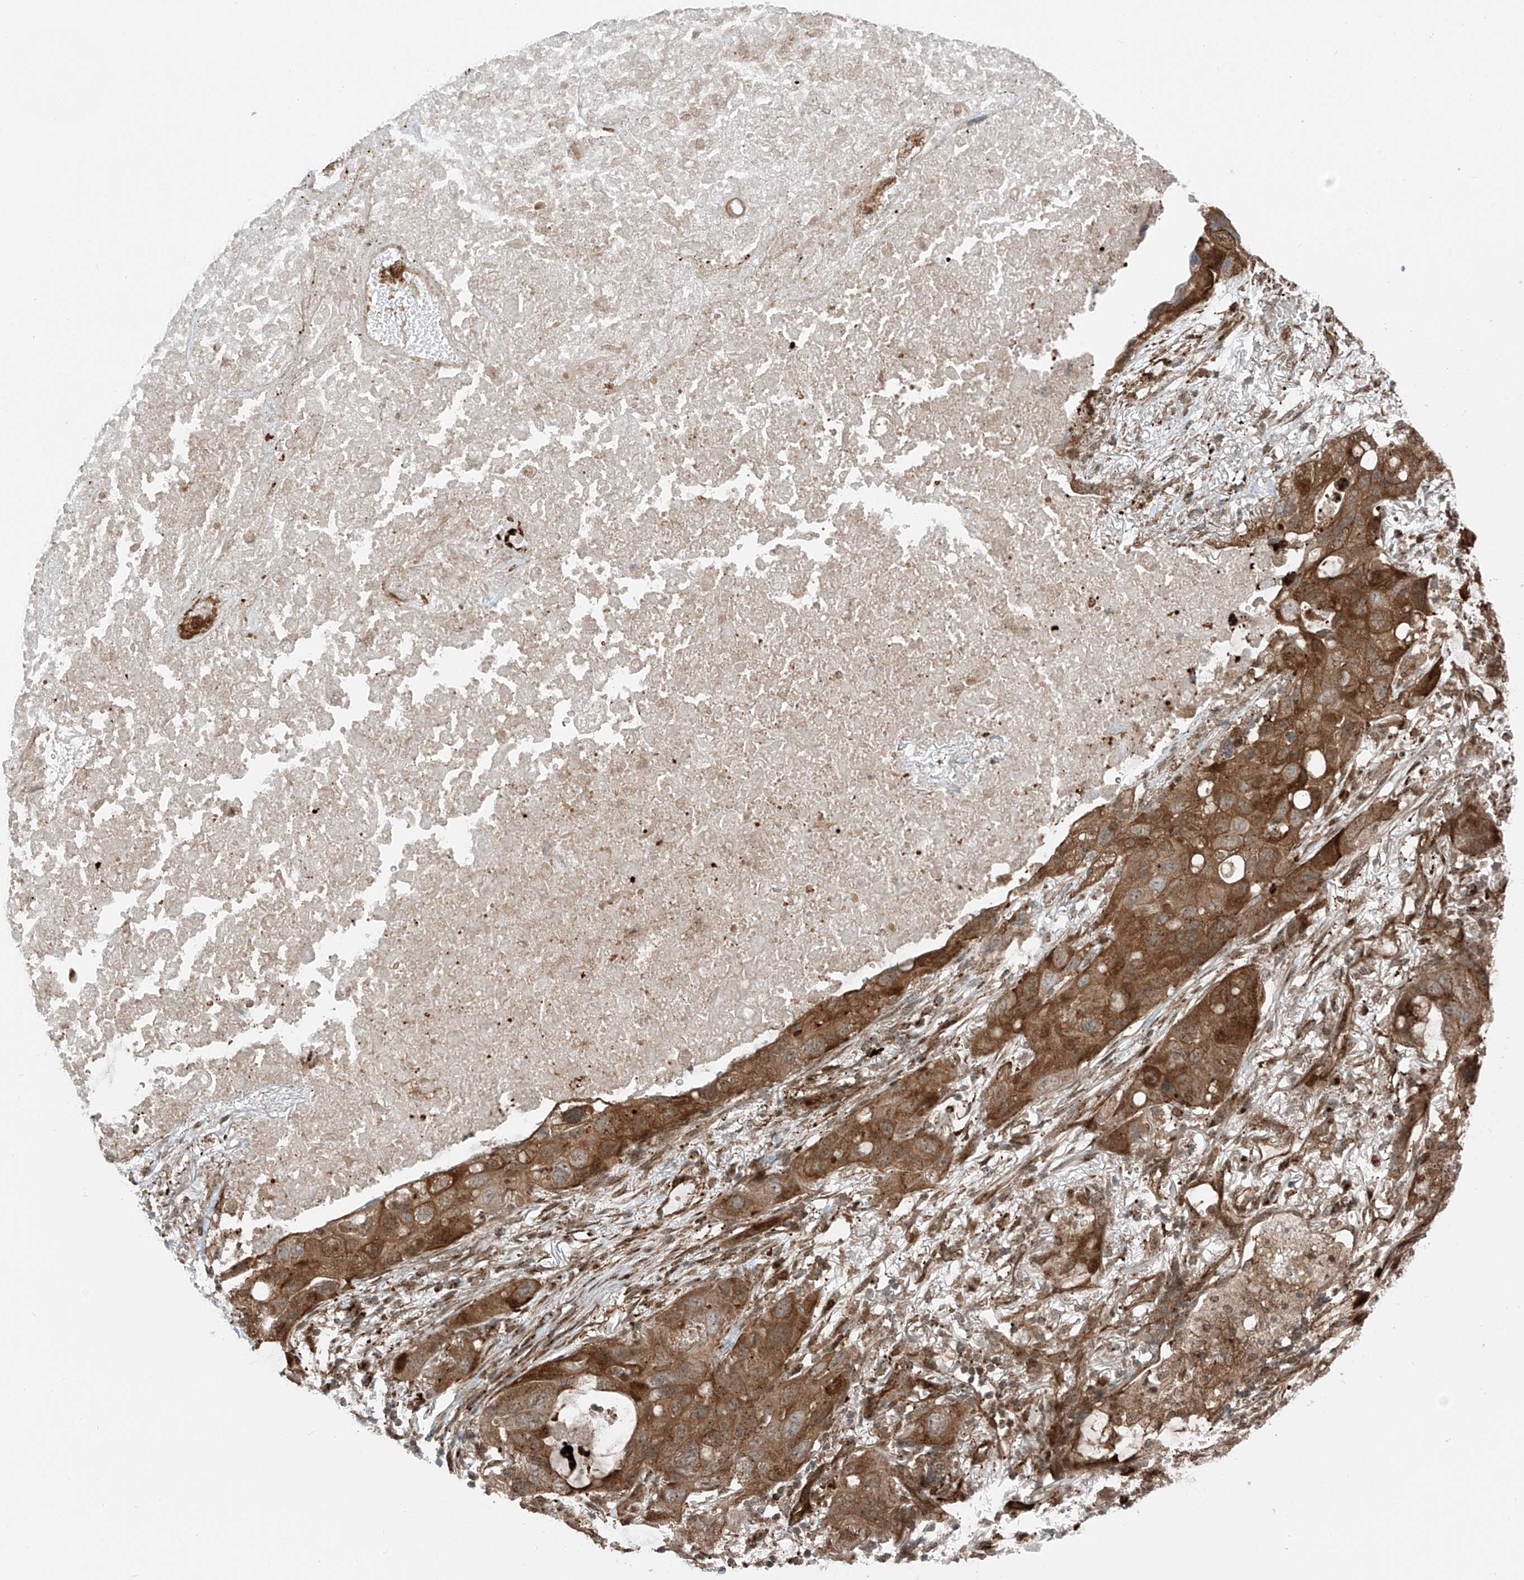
{"staining": {"intensity": "strong", "quantity": ">75%", "location": "cytoplasmic/membranous"}, "tissue": "lung cancer", "cell_type": "Tumor cells", "image_type": "cancer", "snomed": [{"axis": "morphology", "description": "Squamous cell carcinoma, NOS"}, {"axis": "topography", "description": "Lung"}], "caption": "Immunohistochemical staining of human lung squamous cell carcinoma displays high levels of strong cytoplasmic/membranous protein staining in about >75% of tumor cells.", "gene": "USP48", "patient": {"sex": "female", "age": 73}}